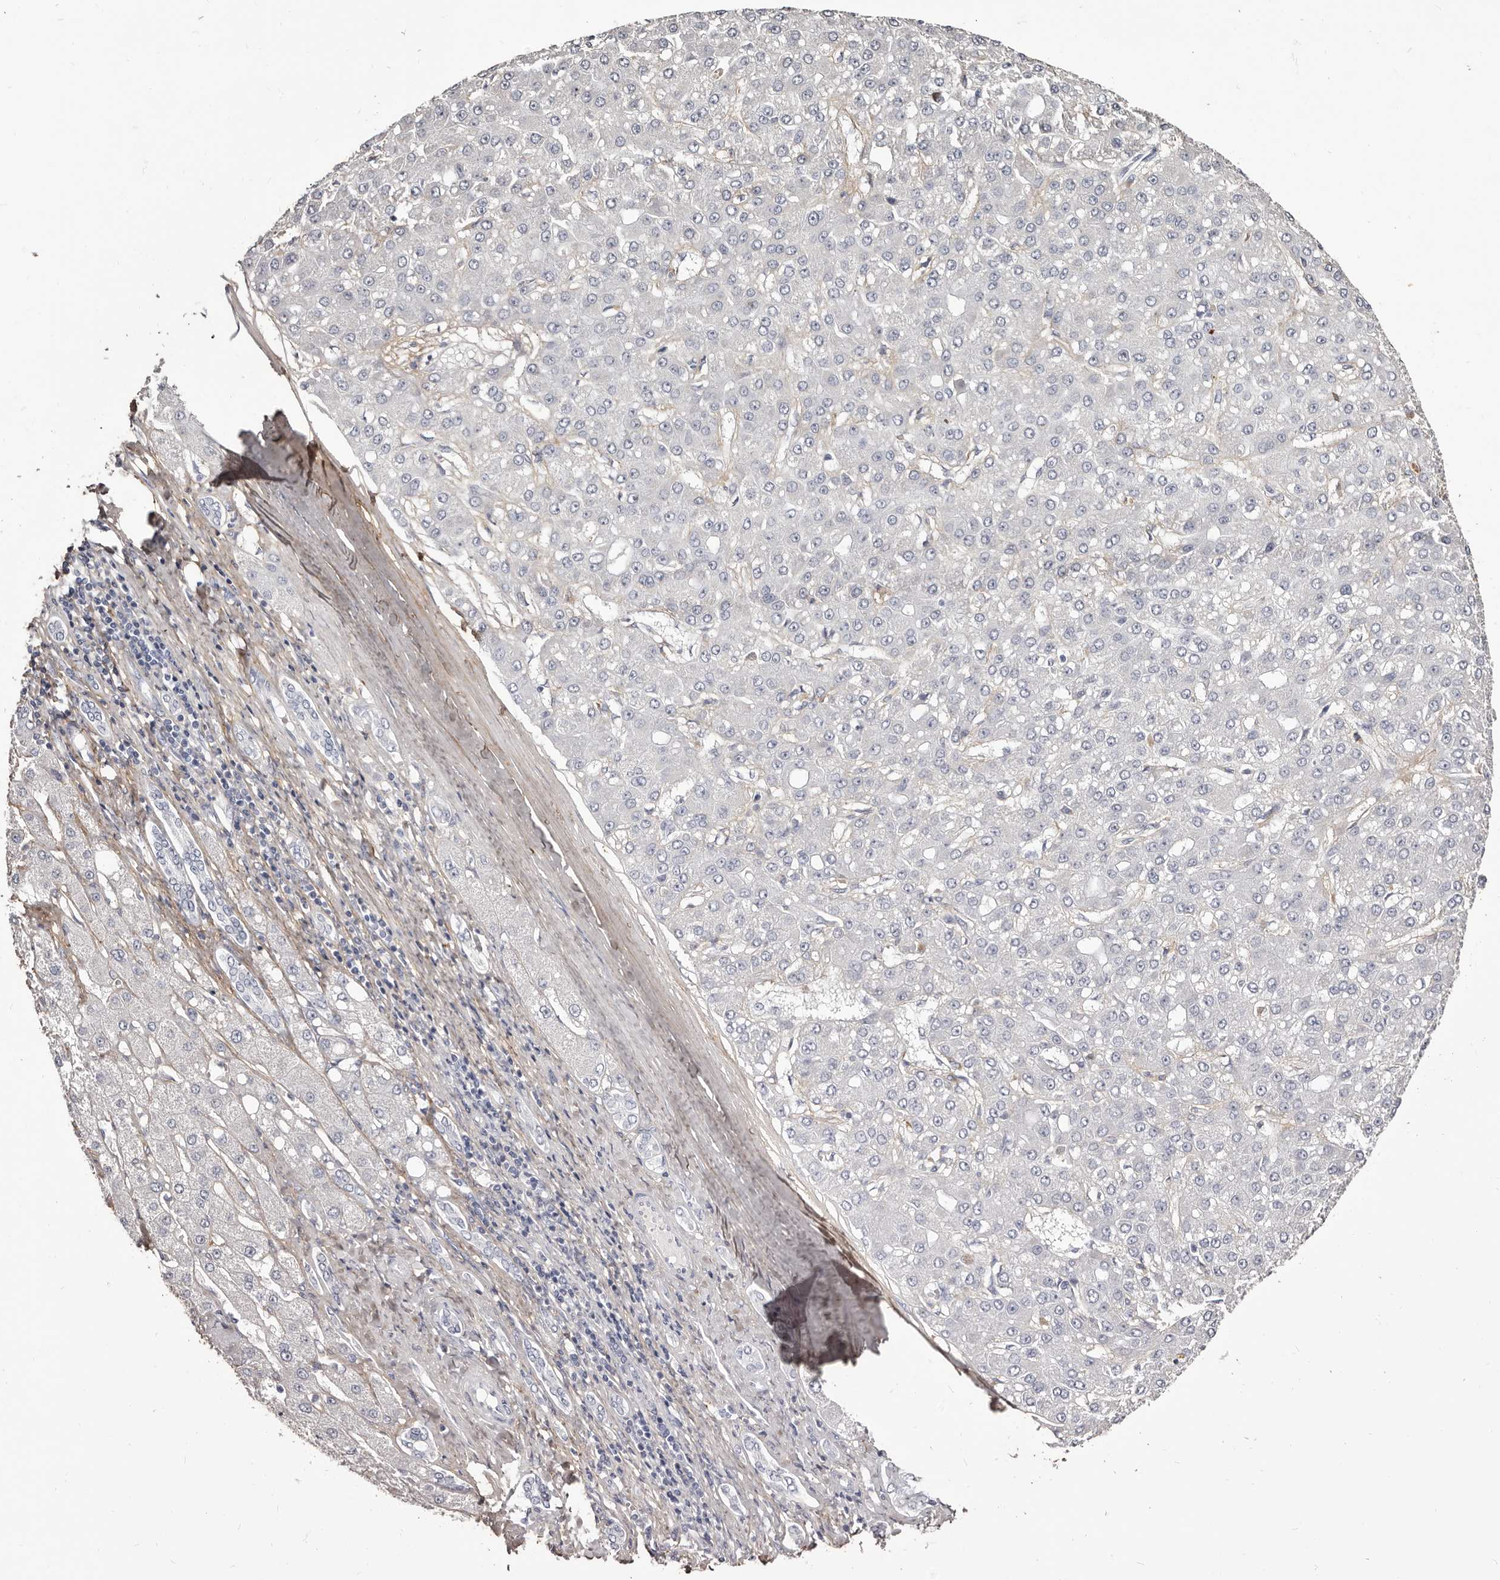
{"staining": {"intensity": "negative", "quantity": "none", "location": "none"}, "tissue": "liver cancer", "cell_type": "Tumor cells", "image_type": "cancer", "snomed": [{"axis": "morphology", "description": "Carcinoma, Hepatocellular, NOS"}, {"axis": "topography", "description": "Liver"}], "caption": "There is no significant expression in tumor cells of liver hepatocellular carcinoma.", "gene": "COL6A1", "patient": {"sex": "male", "age": 67}}